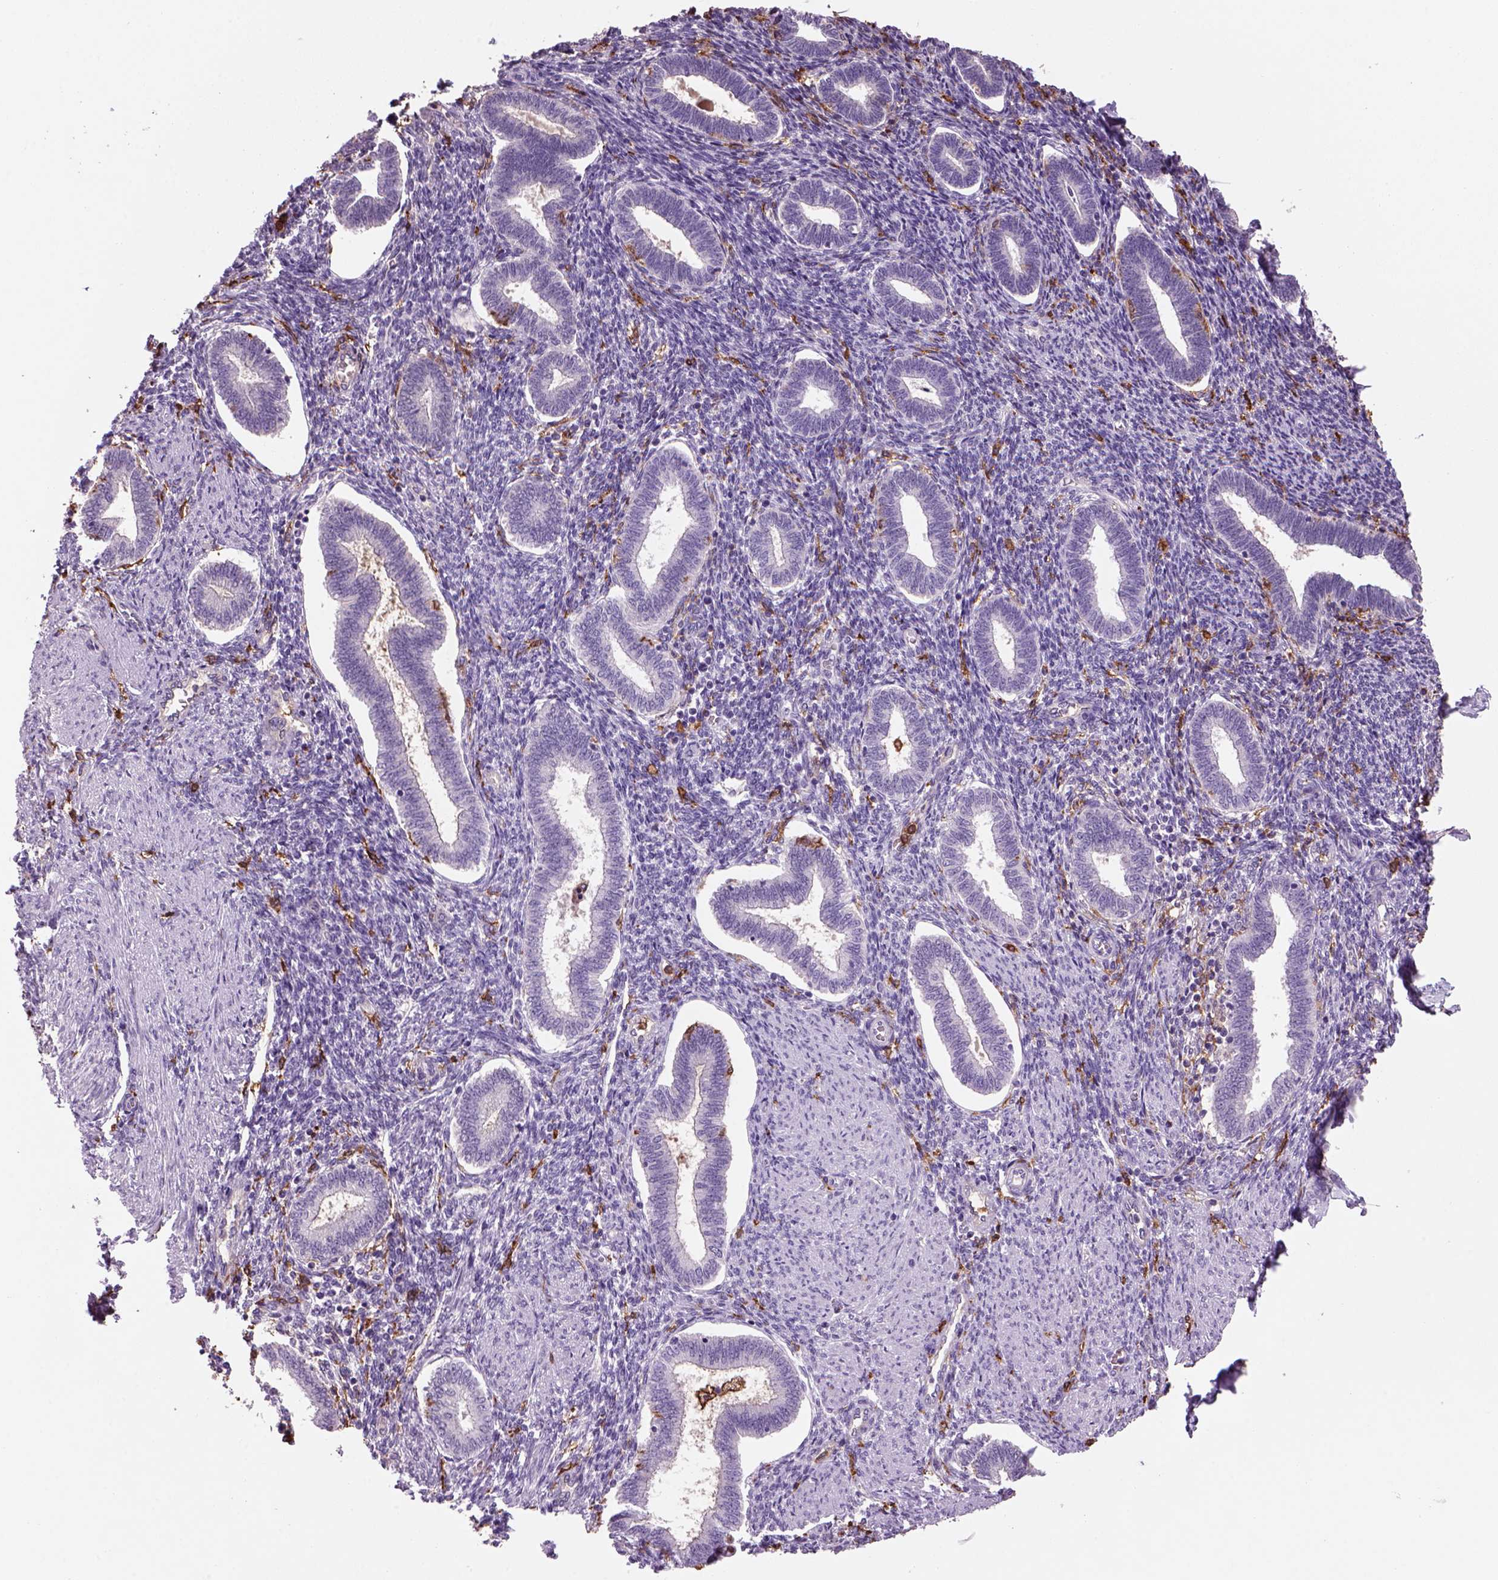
{"staining": {"intensity": "negative", "quantity": "none", "location": "none"}, "tissue": "endometrium", "cell_type": "Cells in endometrial stroma", "image_type": "normal", "snomed": [{"axis": "morphology", "description": "Normal tissue, NOS"}, {"axis": "topography", "description": "Endometrium"}], "caption": "Image shows no protein positivity in cells in endometrial stroma of unremarkable endometrium. (DAB immunohistochemistry (IHC) visualized using brightfield microscopy, high magnification).", "gene": "CD14", "patient": {"sex": "female", "age": 42}}